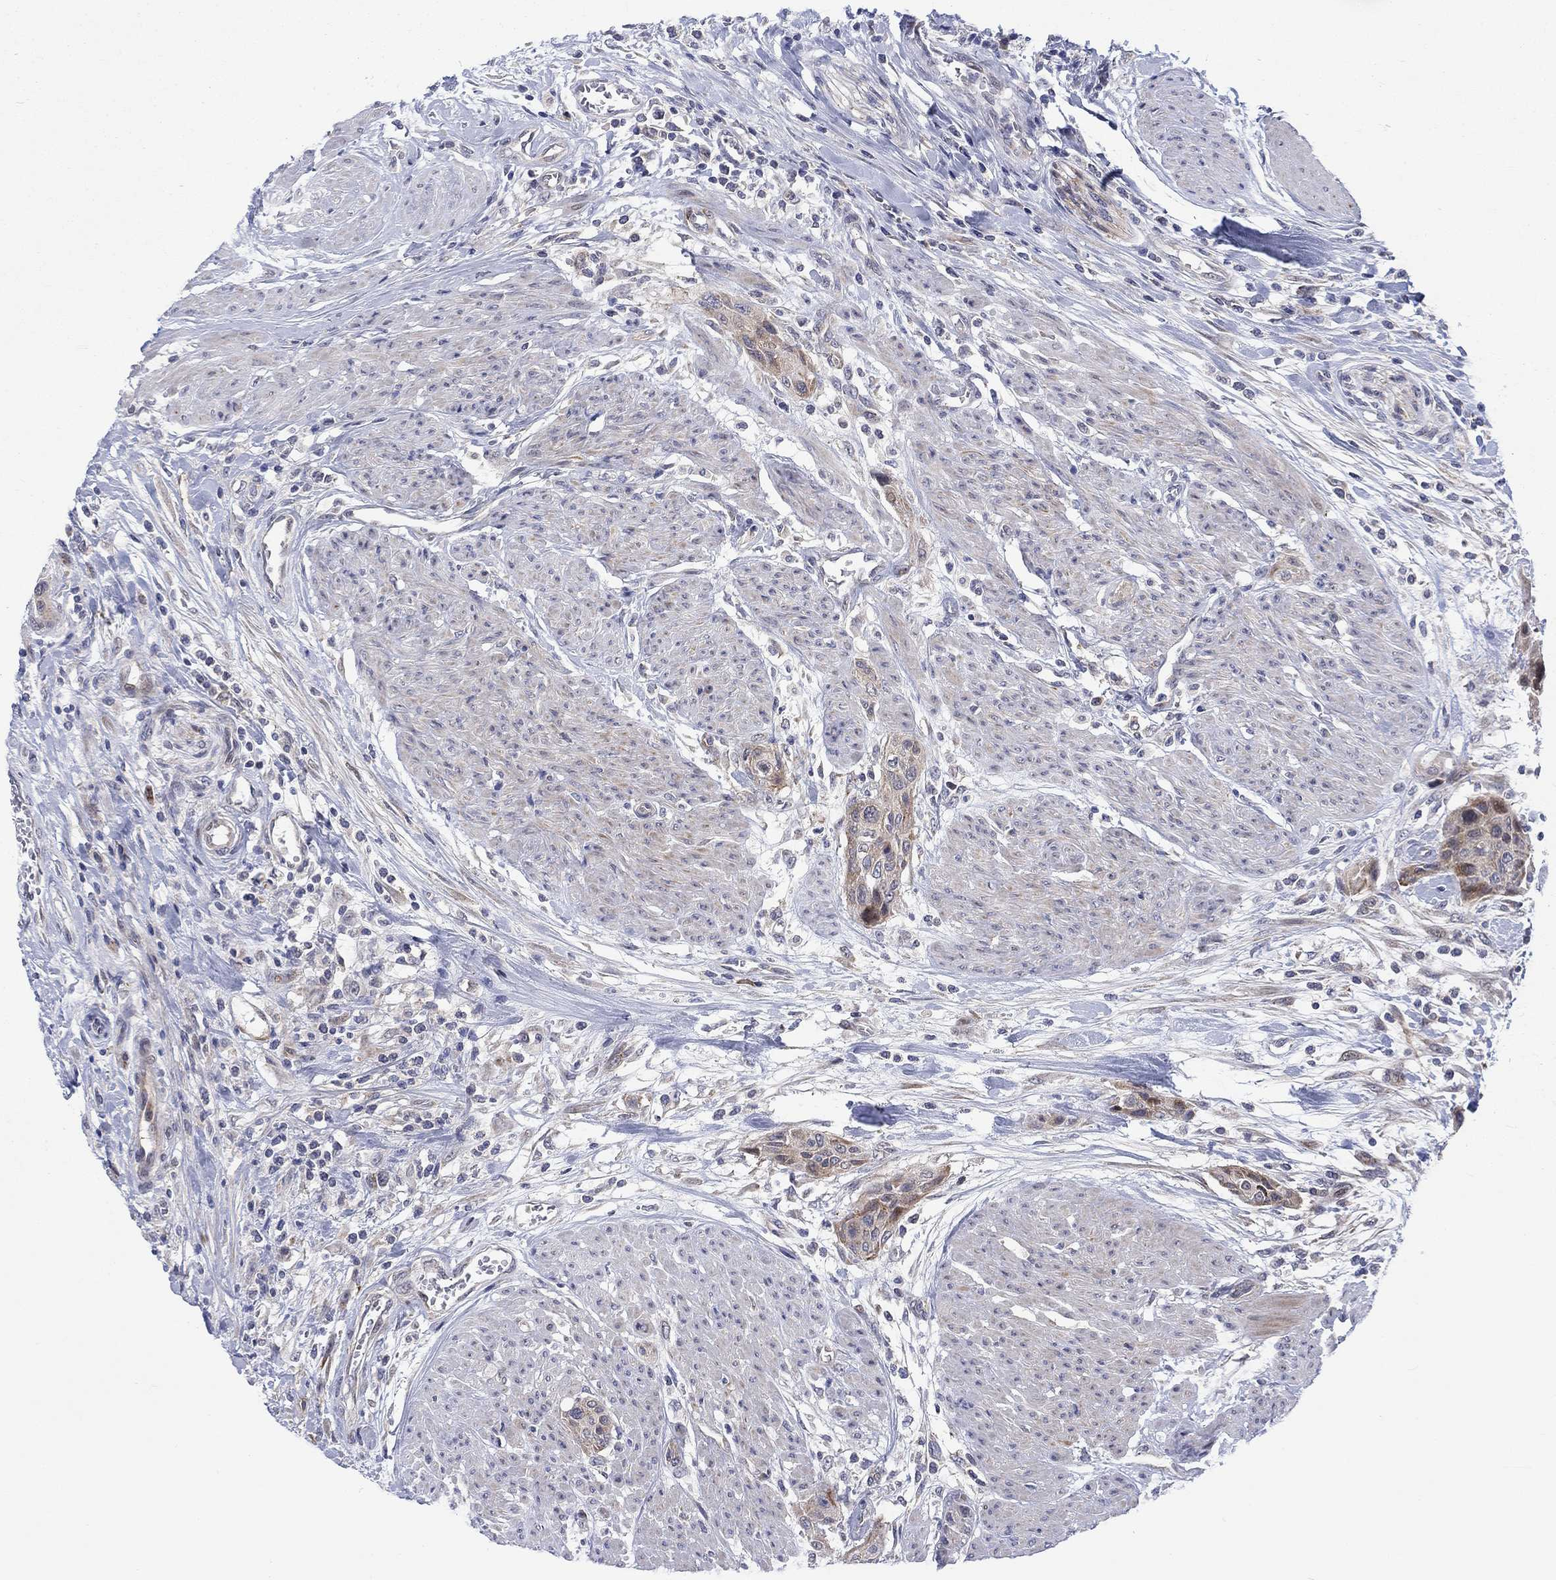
{"staining": {"intensity": "weak", "quantity": "25%-75%", "location": "cytoplasmic/membranous"}, "tissue": "urothelial cancer", "cell_type": "Tumor cells", "image_type": "cancer", "snomed": [{"axis": "morphology", "description": "Urothelial carcinoma, High grade"}, {"axis": "topography", "description": "Urinary bladder"}], "caption": "IHC staining of urothelial cancer, which shows low levels of weak cytoplasmic/membranous positivity in about 25%-75% of tumor cells indicating weak cytoplasmic/membranous protein expression. The staining was performed using DAB (3,3'-diaminobenzidine) (brown) for protein detection and nuclei were counterstained in hematoxylin (blue).", "gene": "SLC35F2", "patient": {"sex": "male", "age": 35}}